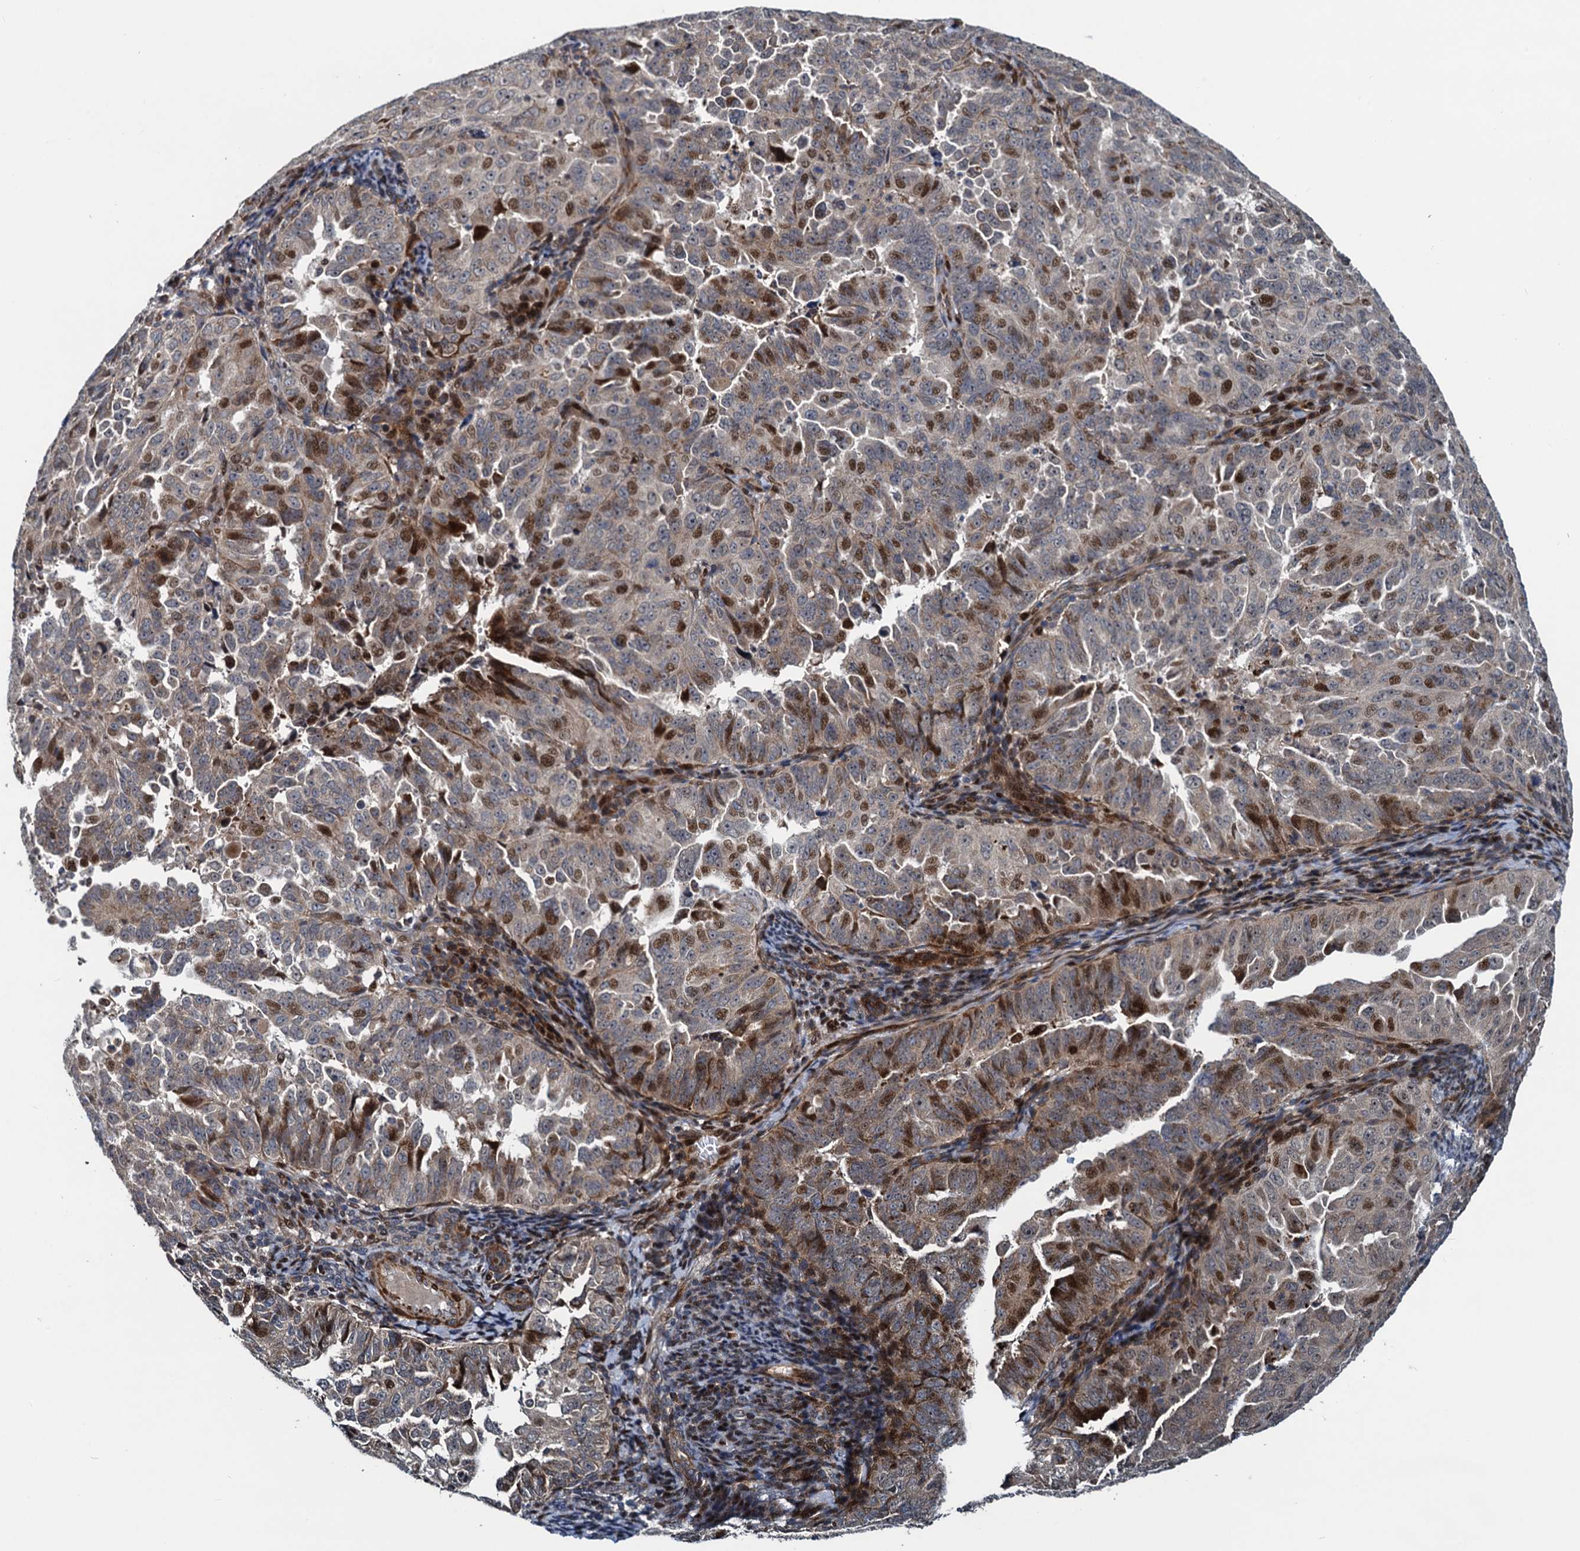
{"staining": {"intensity": "moderate", "quantity": "25%-75%", "location": "cytoplasmic/membranous,nuclear"}, "tissue": "endometrial cancer", "cell_type": "Tumor cells", "image_type": "cancer", "snomed": [{"axis": "morphology", "description": "Adenocarcinoma, NOS"}, {"axis": "topography", "description": "Endometrium"}], "caption": "Tumor cells reveal moderate cytoplasmic/membranous and nuclear expression in about 25%-75% of cells in endometrial cancer. (IHC, brightfield microscopy, high magnification).", "gene": "ATOSA", "patient": {"sex": "female", "age": 65}}